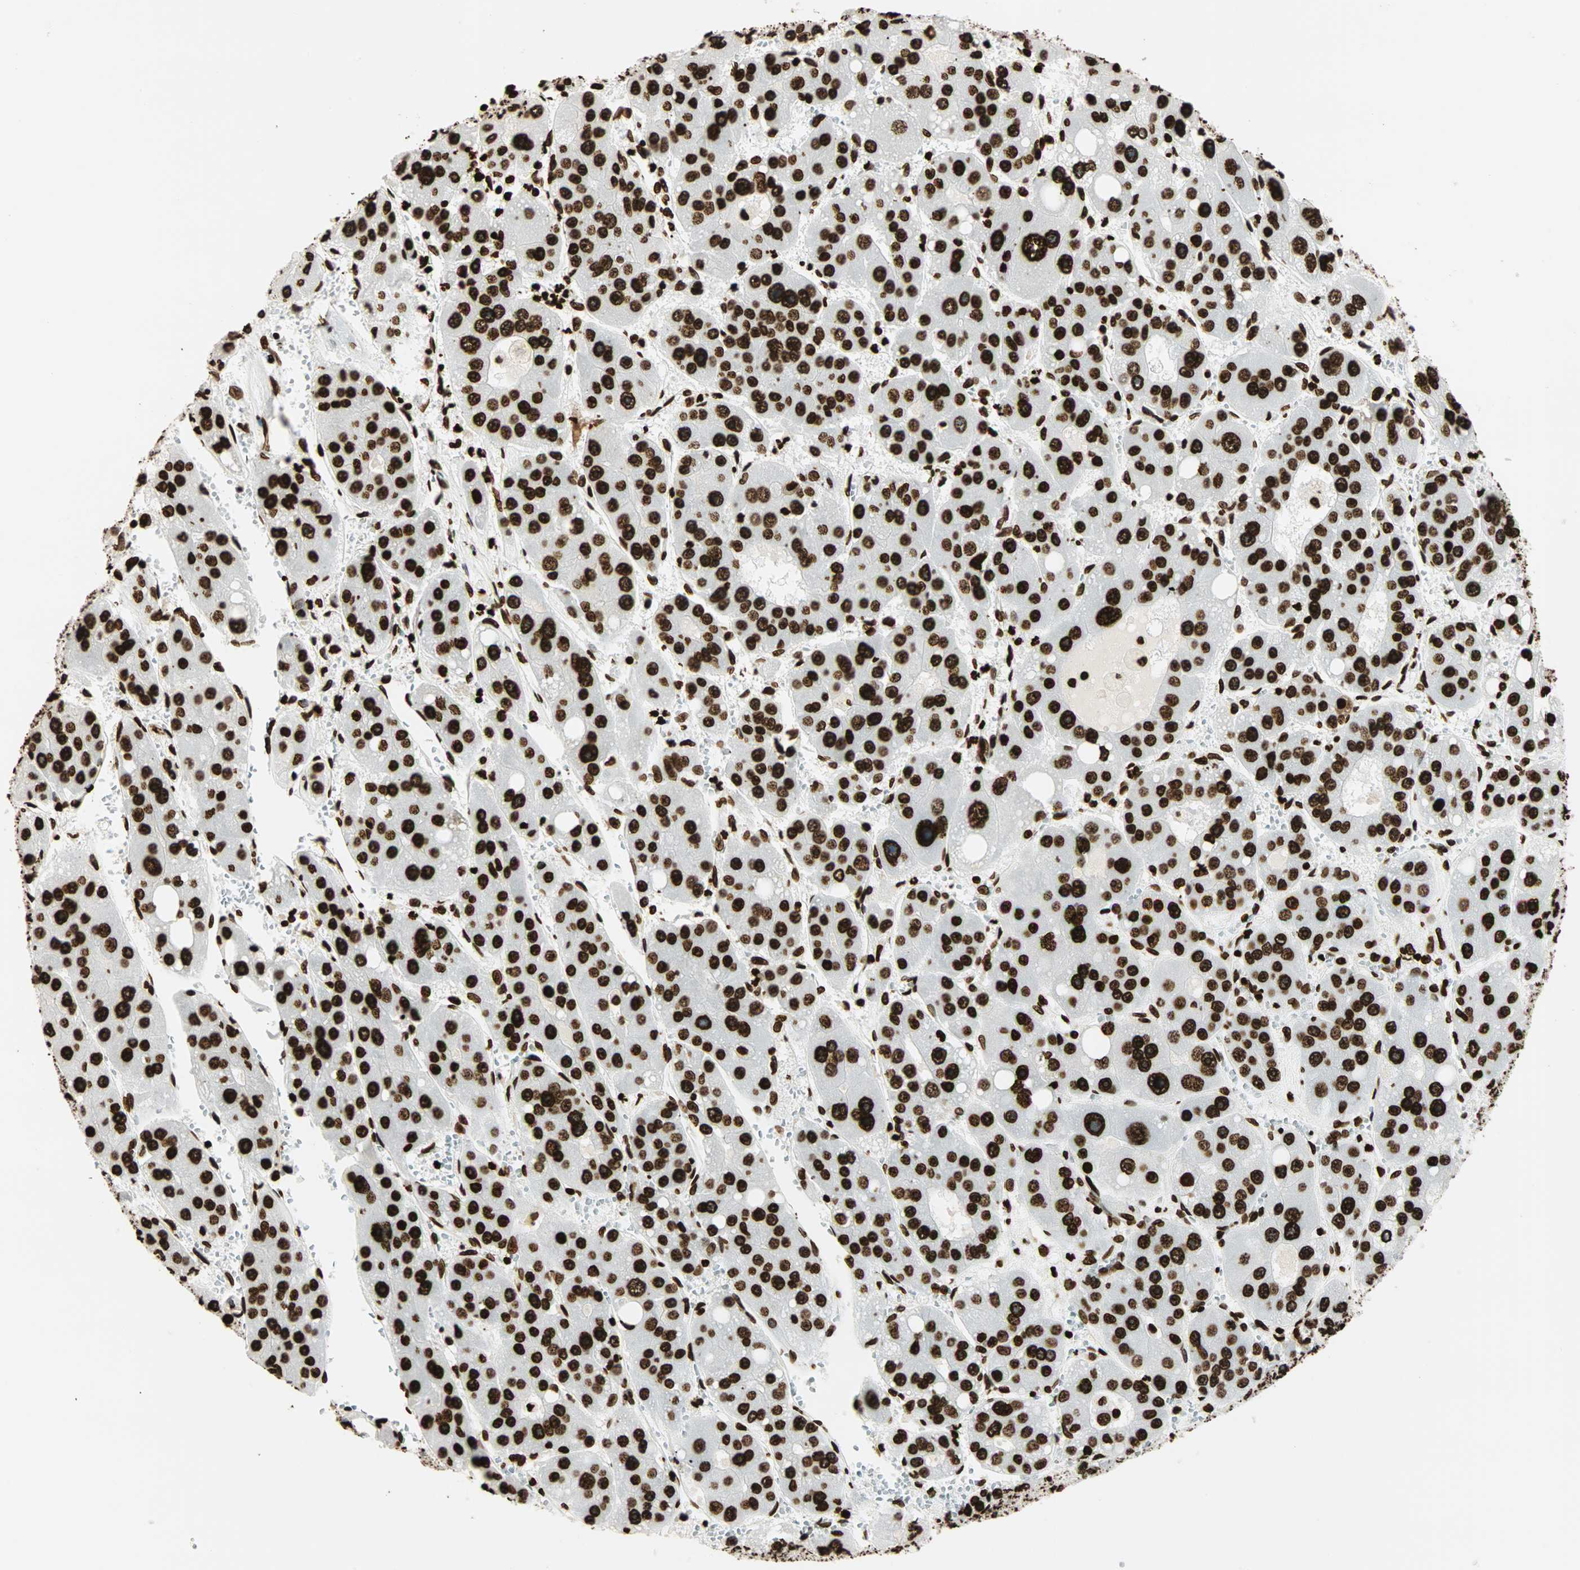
{"staining": {"intensity": "strong", "quantity": ">75%", "location": "nuclear"}, "tissue": "liver cancer", "cell_type": "Tumor cells", "image_type": "cancer", "snomed": [{"axis": "morphology", "description": "Carcinoma, Hepatocellular, NOS"}, {"axis": "topography", "description": "Liver"}], "caption": "Liver hepatocellular carcinoma tissue displays strong nuclear expression in approximately >75% of tumor cells, visualized by immunohistochemistry.", "gene": "GLI2", "patient": {"sex": "female", "age": 61}}